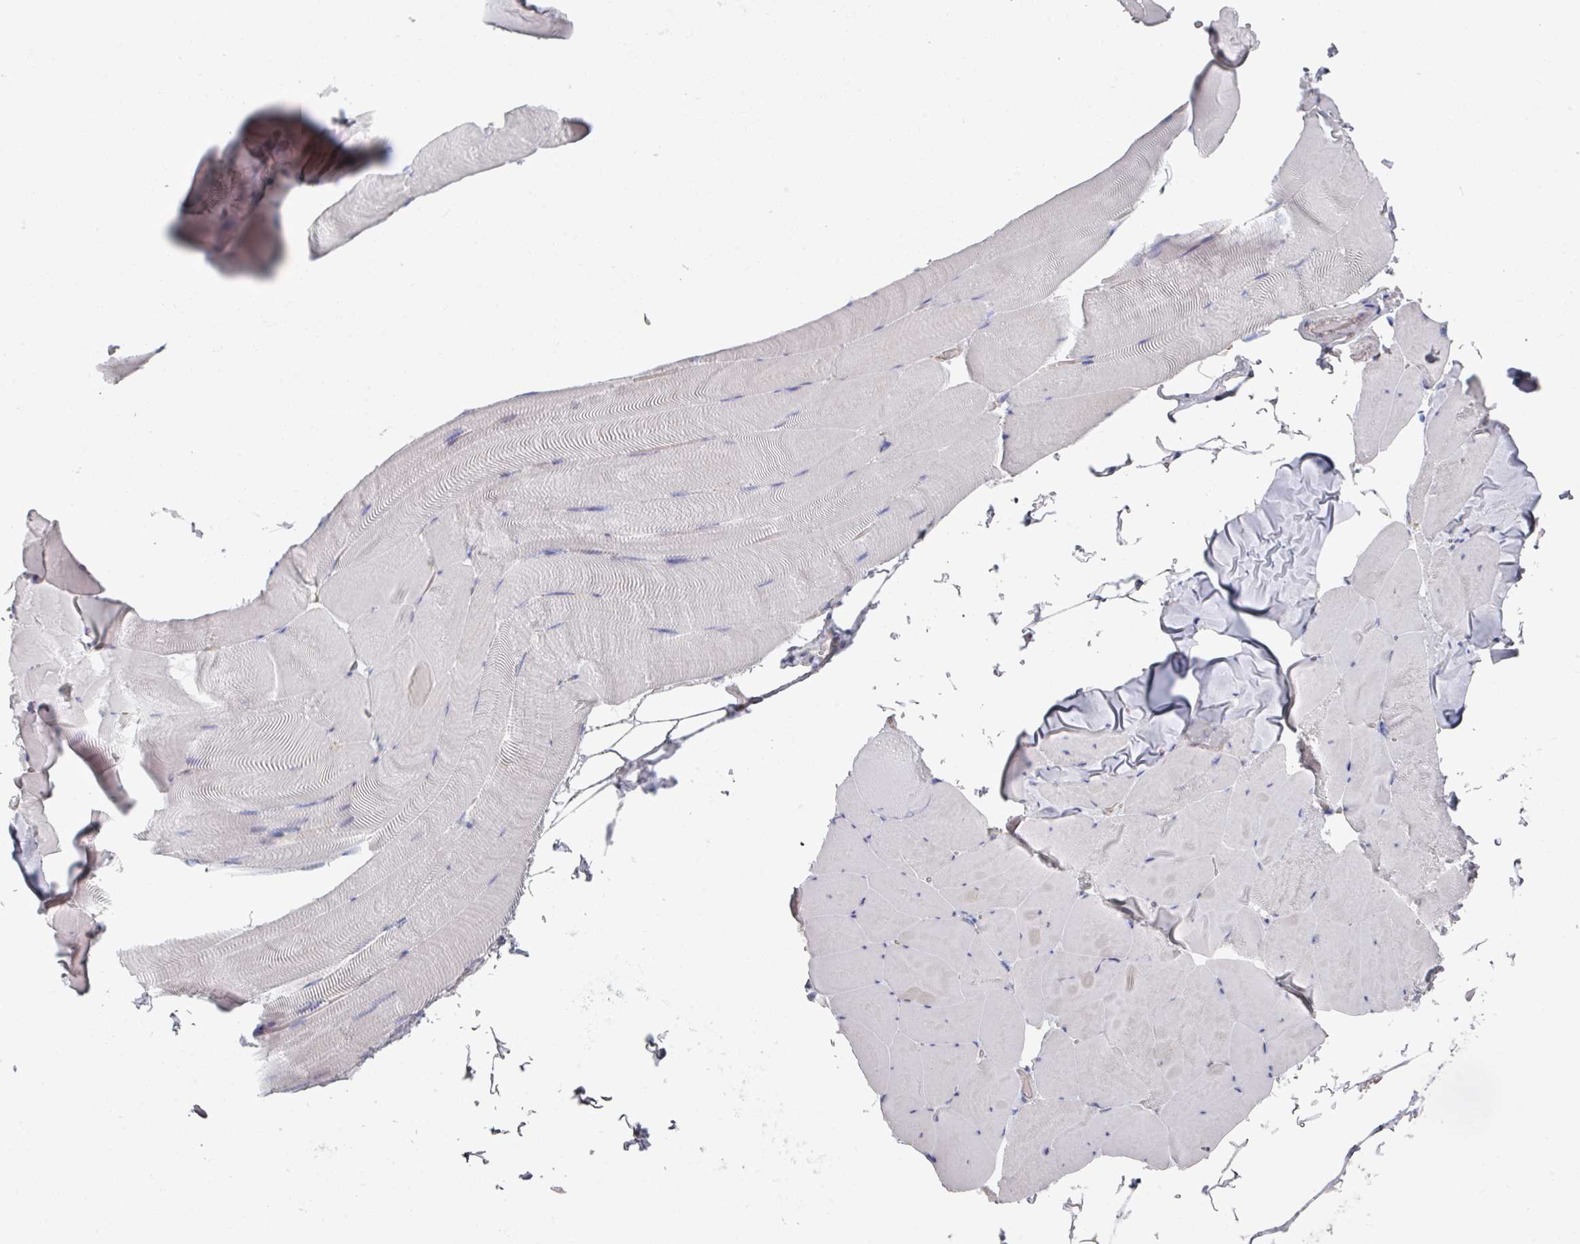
{"staining": {"intensity": "negative", "quantity": "none", "location": "none"}, "tissue": "skeletal muscle", "cell_type": "Myocytes", "image_type": "normal", "snomed": [{"axis": "morphology", "description": "Normal tissue, NOS"}, {"axis": "topography", "description": "Skeletal muscle"}], "caption": "An image of skeletal muscle stained for a protein exhibits no brown staining in myocytes. (Brightfield microscopy of DAB immunohistochemistry at high magnification).", "gene": "EFL1", "patient": {"sex": "female", "age": 64}}